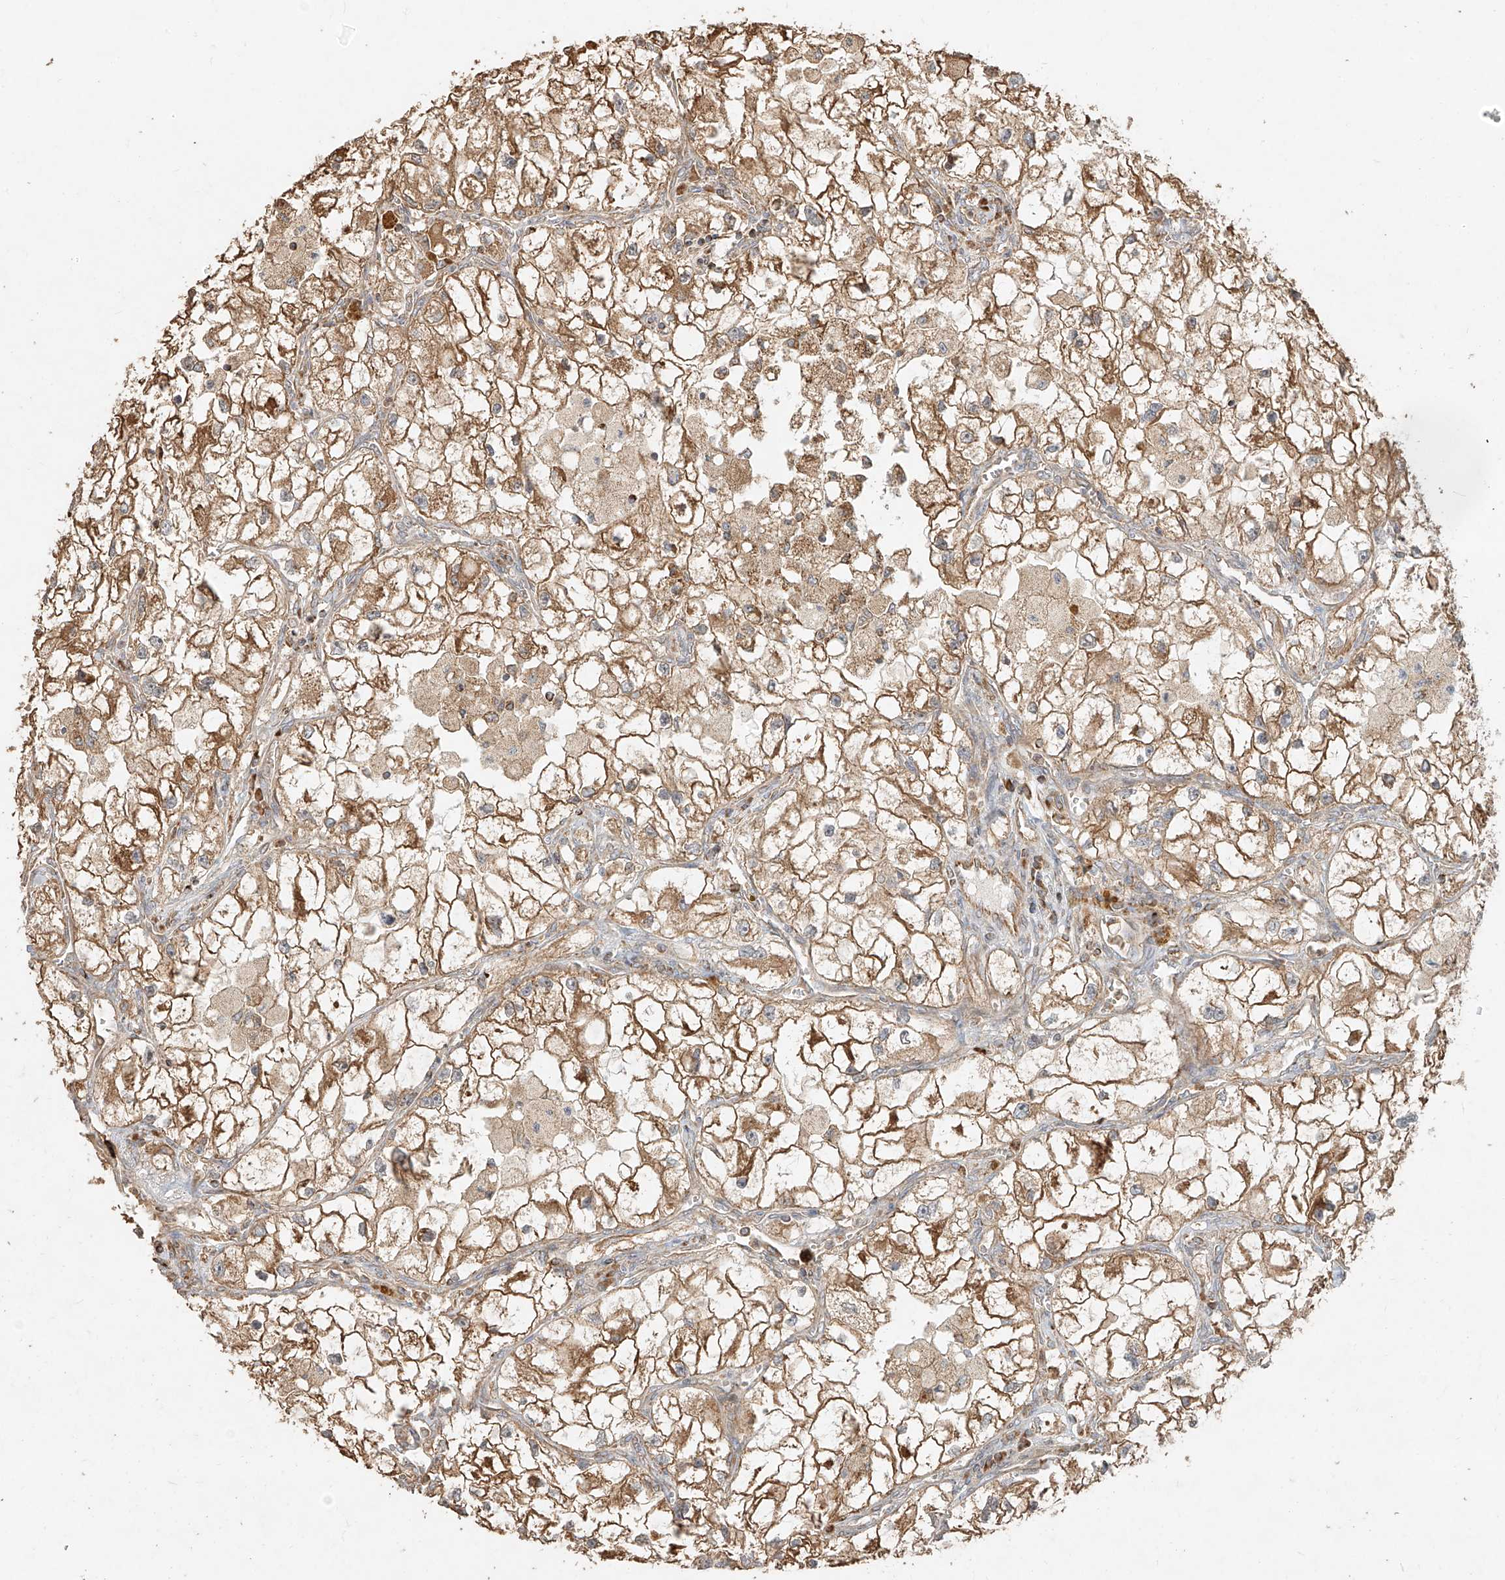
{"staining": {"intensity": "moderate", "quantity": ">75%", "location": "cytoplasmic/membranous"}, "tissue": "renal cancer", "cell_type": "Tumor cells", "image_type": "cancer", "snomed": [{"axis": "morphology", "description": "Adenocarcinoma, NOS"}, {"axis": "topography", "description": "Kidney"}], "caption": "This is an image of immunohistochemistry (IHC) staining of renal cancer, which shows moderate staining in the cytoplasmic/membranous of tumor cells.", "gene": "EFNB1", "patient": {"sex": "female", "age": 70}}